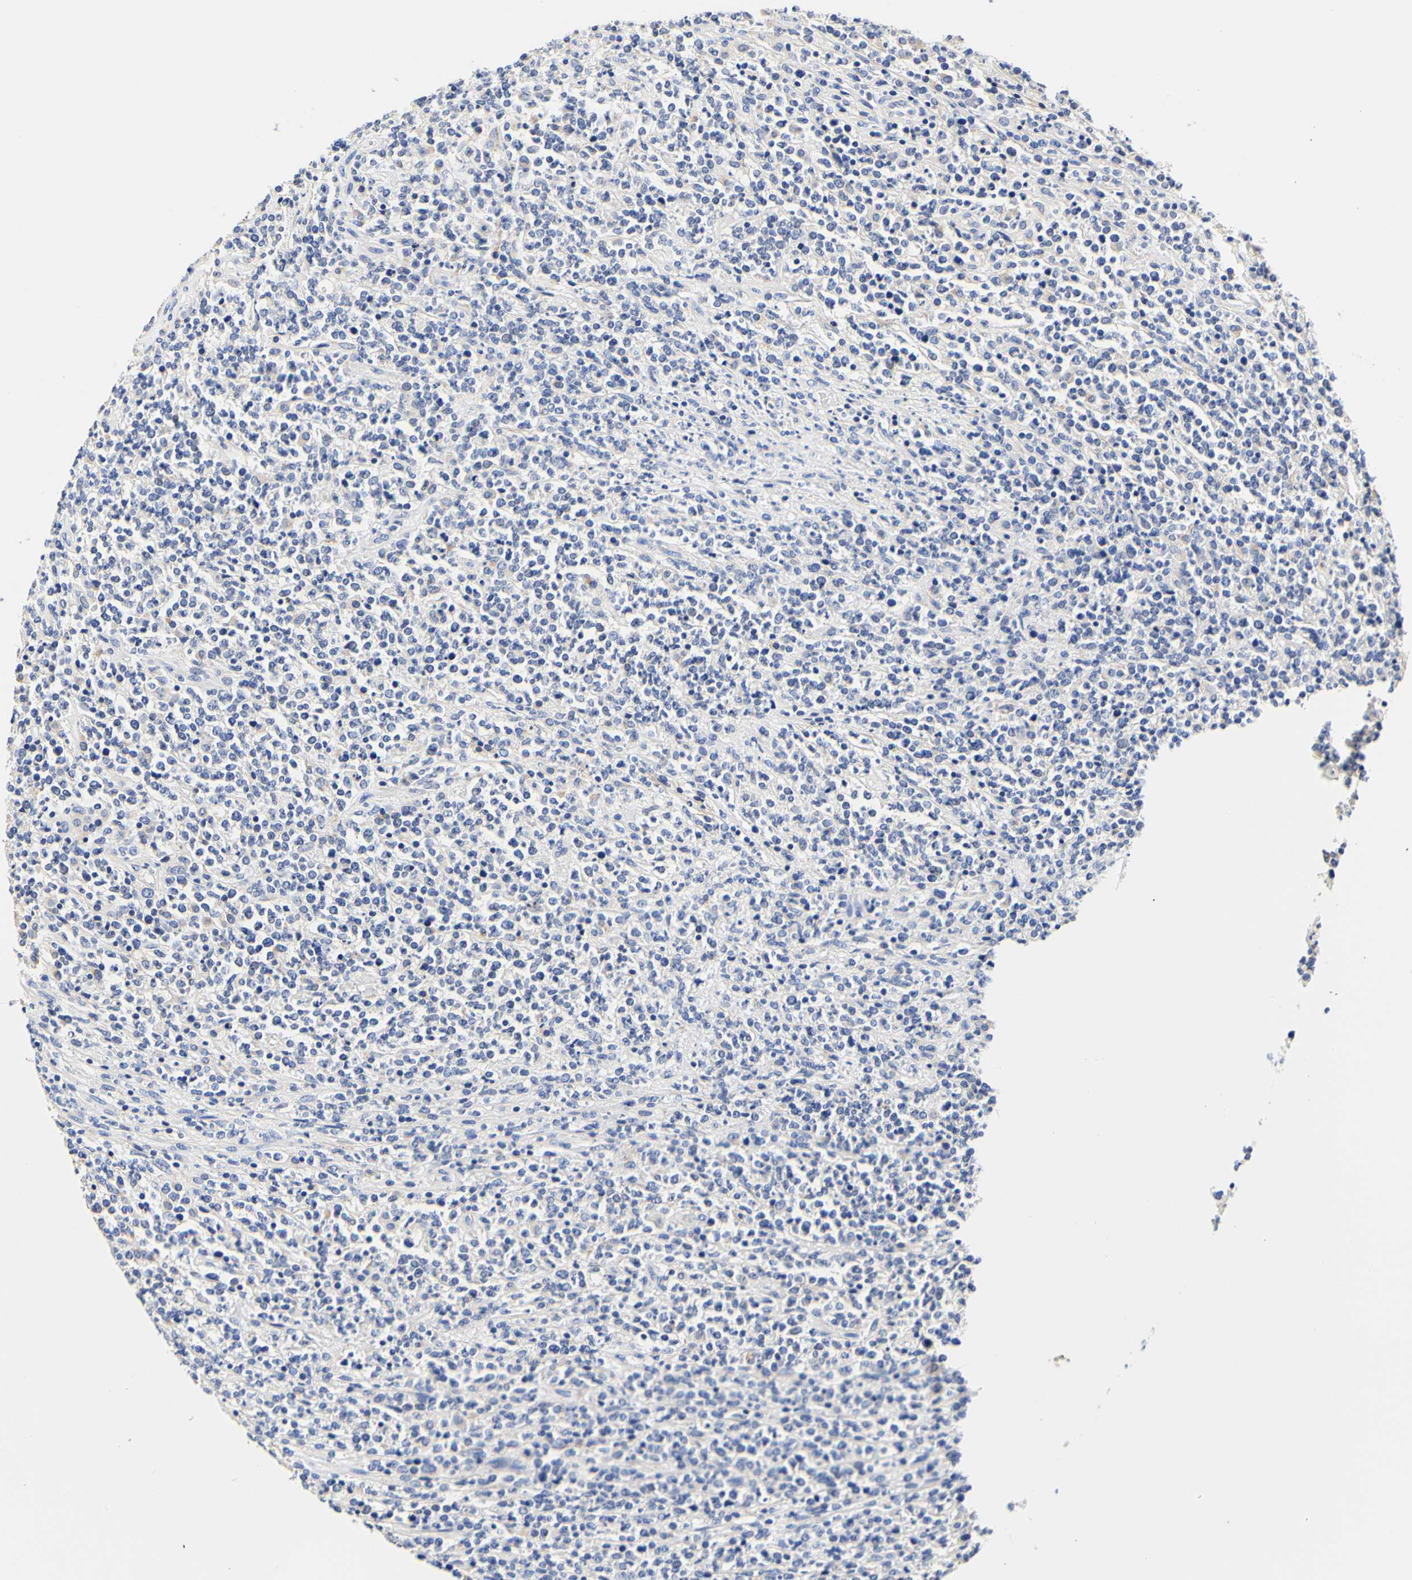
{"staining": {"intensity": "negative", "quantity": "none", "location": "none"}, "tissue": "lymphoma", "cell_type": "Tumor cells", "image_type": "cancer", "snomed": [{"axis": "morphology", "description": "Malignant lymphoma, non-Hodgkin's type, High grade"}, {"axis": "topography", "description": "Soft tissue"}], "caption": "Tumor cells show no significant protein positivity in lymphoma. (Stains: DAB IHC with hematoxylin counter stain, Microscopy: brightfield microscopy at high magnification).", "gene": "CAMK4", "patient": {"sex": "male", "age": 18}}